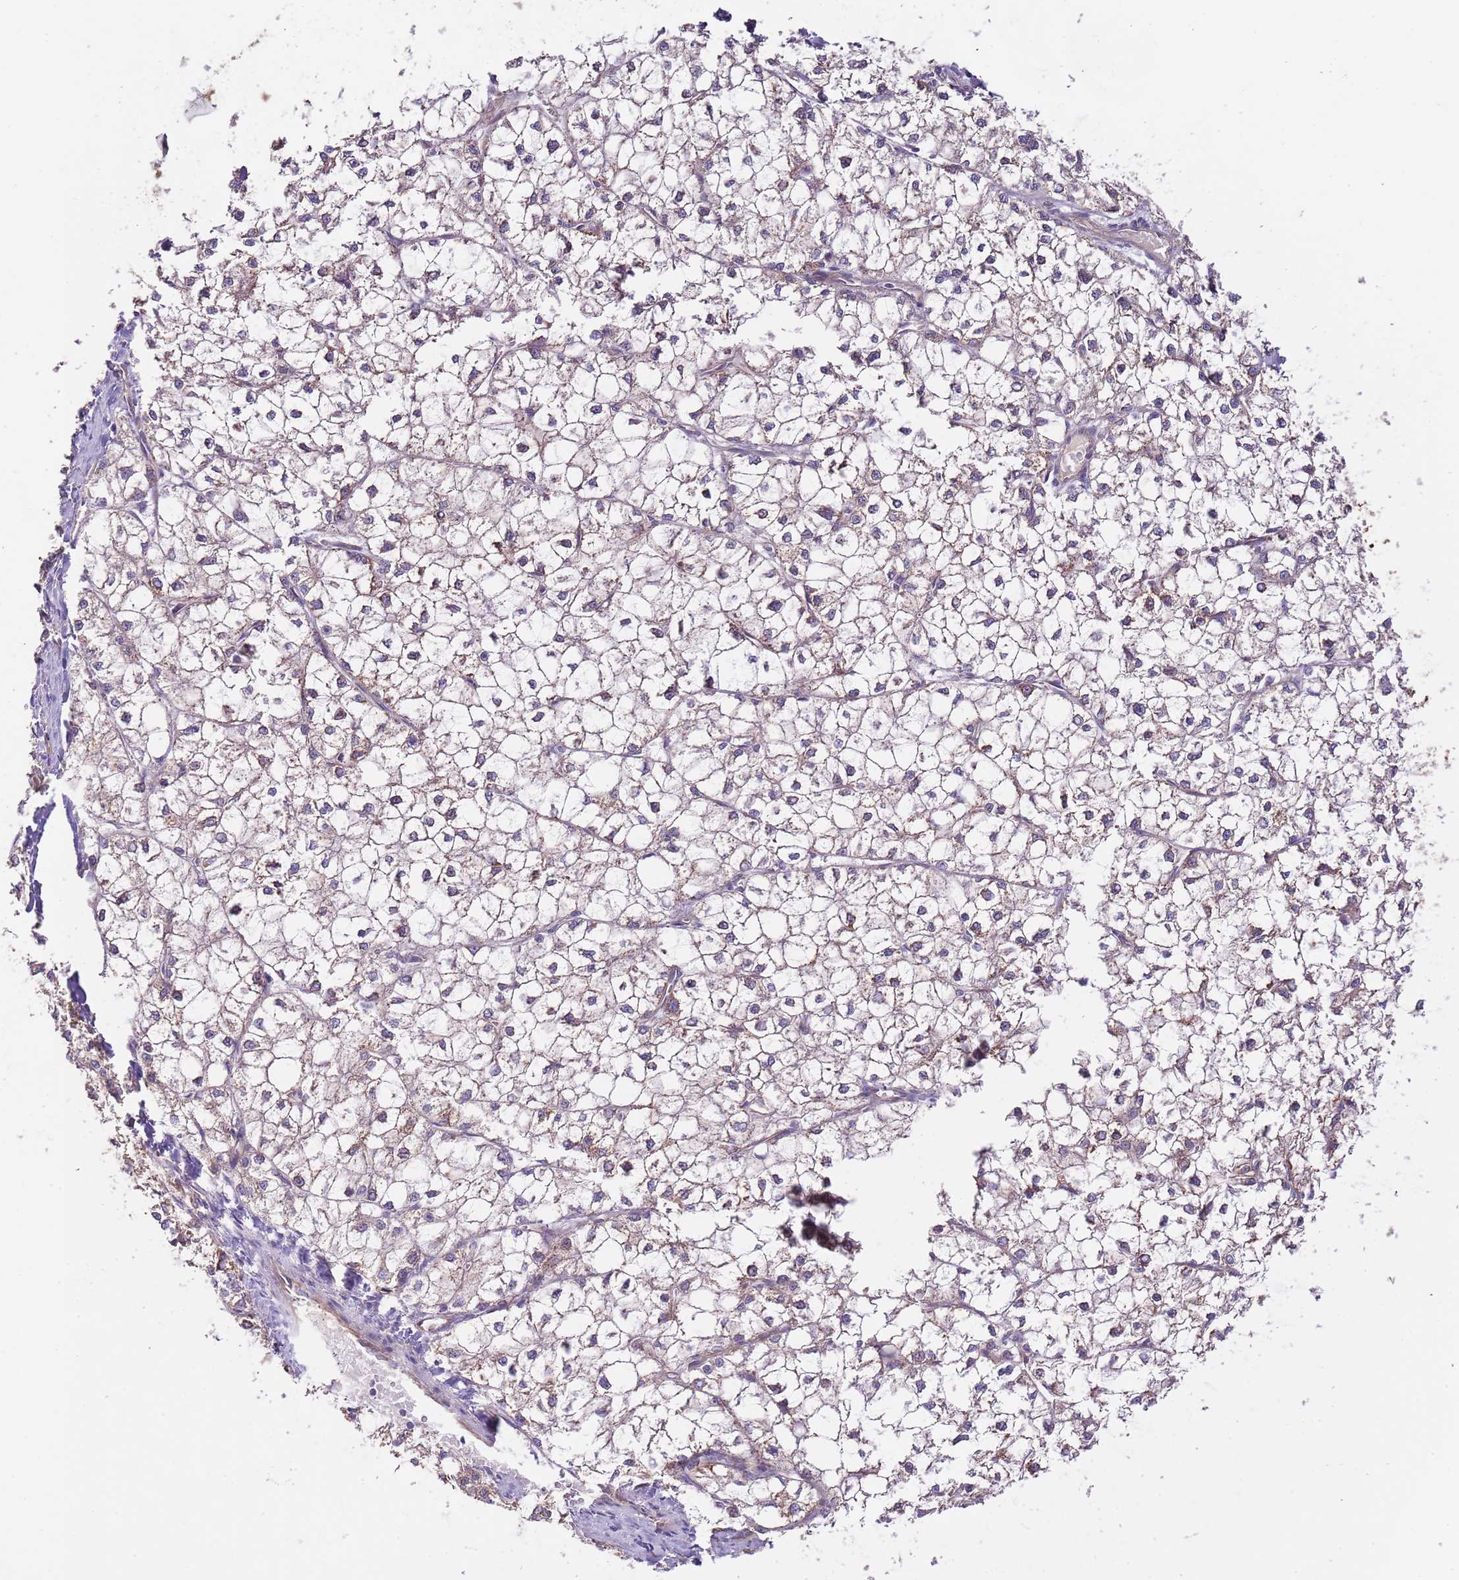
{"staining": {"intensity": "negative", "quantity": "none", "location": "none"}, "tissue": "liver cancer", "cell_type": "Tumor cells", "image_type": "cancer", "snomed": [{"axis": "morphology", "description": "Carcinoma, Hepatocellular, NOS"}, {"axis": "topography", "description": "Liver"}], "caption": "DAB (3,3'-diaminobenzidine) immunohistochemical staining of human liver hepatocellular carcinoma shows no significant staining in tumor cells.", "gene": "DOCK6", "patient": {"sex": "female", "age": 43}}